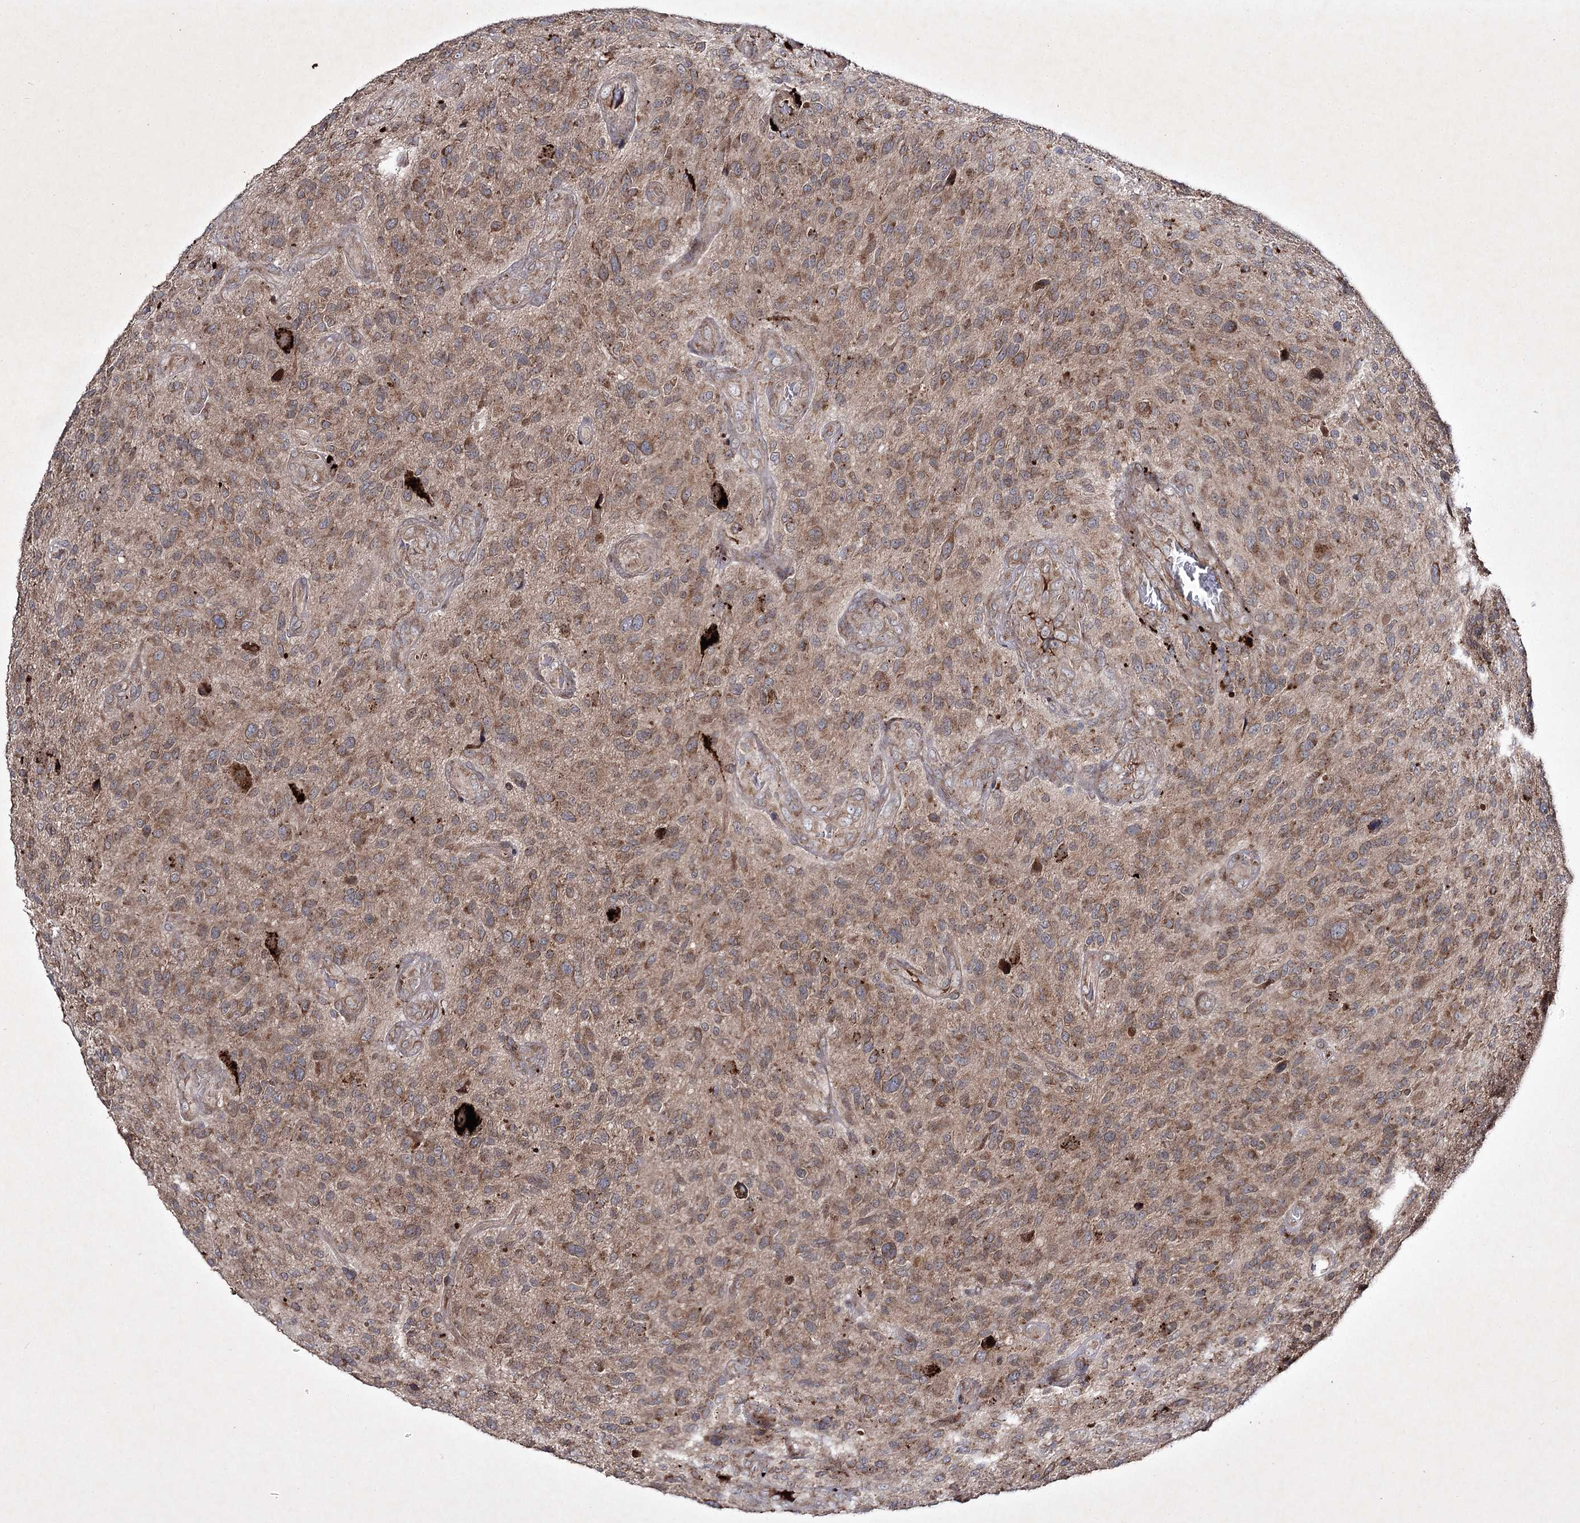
{"staining": {"intensity": "moderate", "quantity": ">75%", "location": "cytoplasmic/membranous"}, "tissue": "glioma", "cell_type": "Tumor cells", "image_type": "cancer", "snomed": [{"axis": "morphology", "description": "Glioma, malignant, High grade"}, {"axis": "topography", "description": "Brain"}], "caption": "IHC histopathology image of neoplastic tissue: human high-grade glioma (malignant) stained using immunohistochemistry (IHC) shows medium levels of moderate protein expression localized specifically in the cytoplasmic/membranous of tumor cells, appearing as a cytoplasmic/membranous brown color.", "gene": "ALG9", "patient": {"sex": "male", "age": 47}}